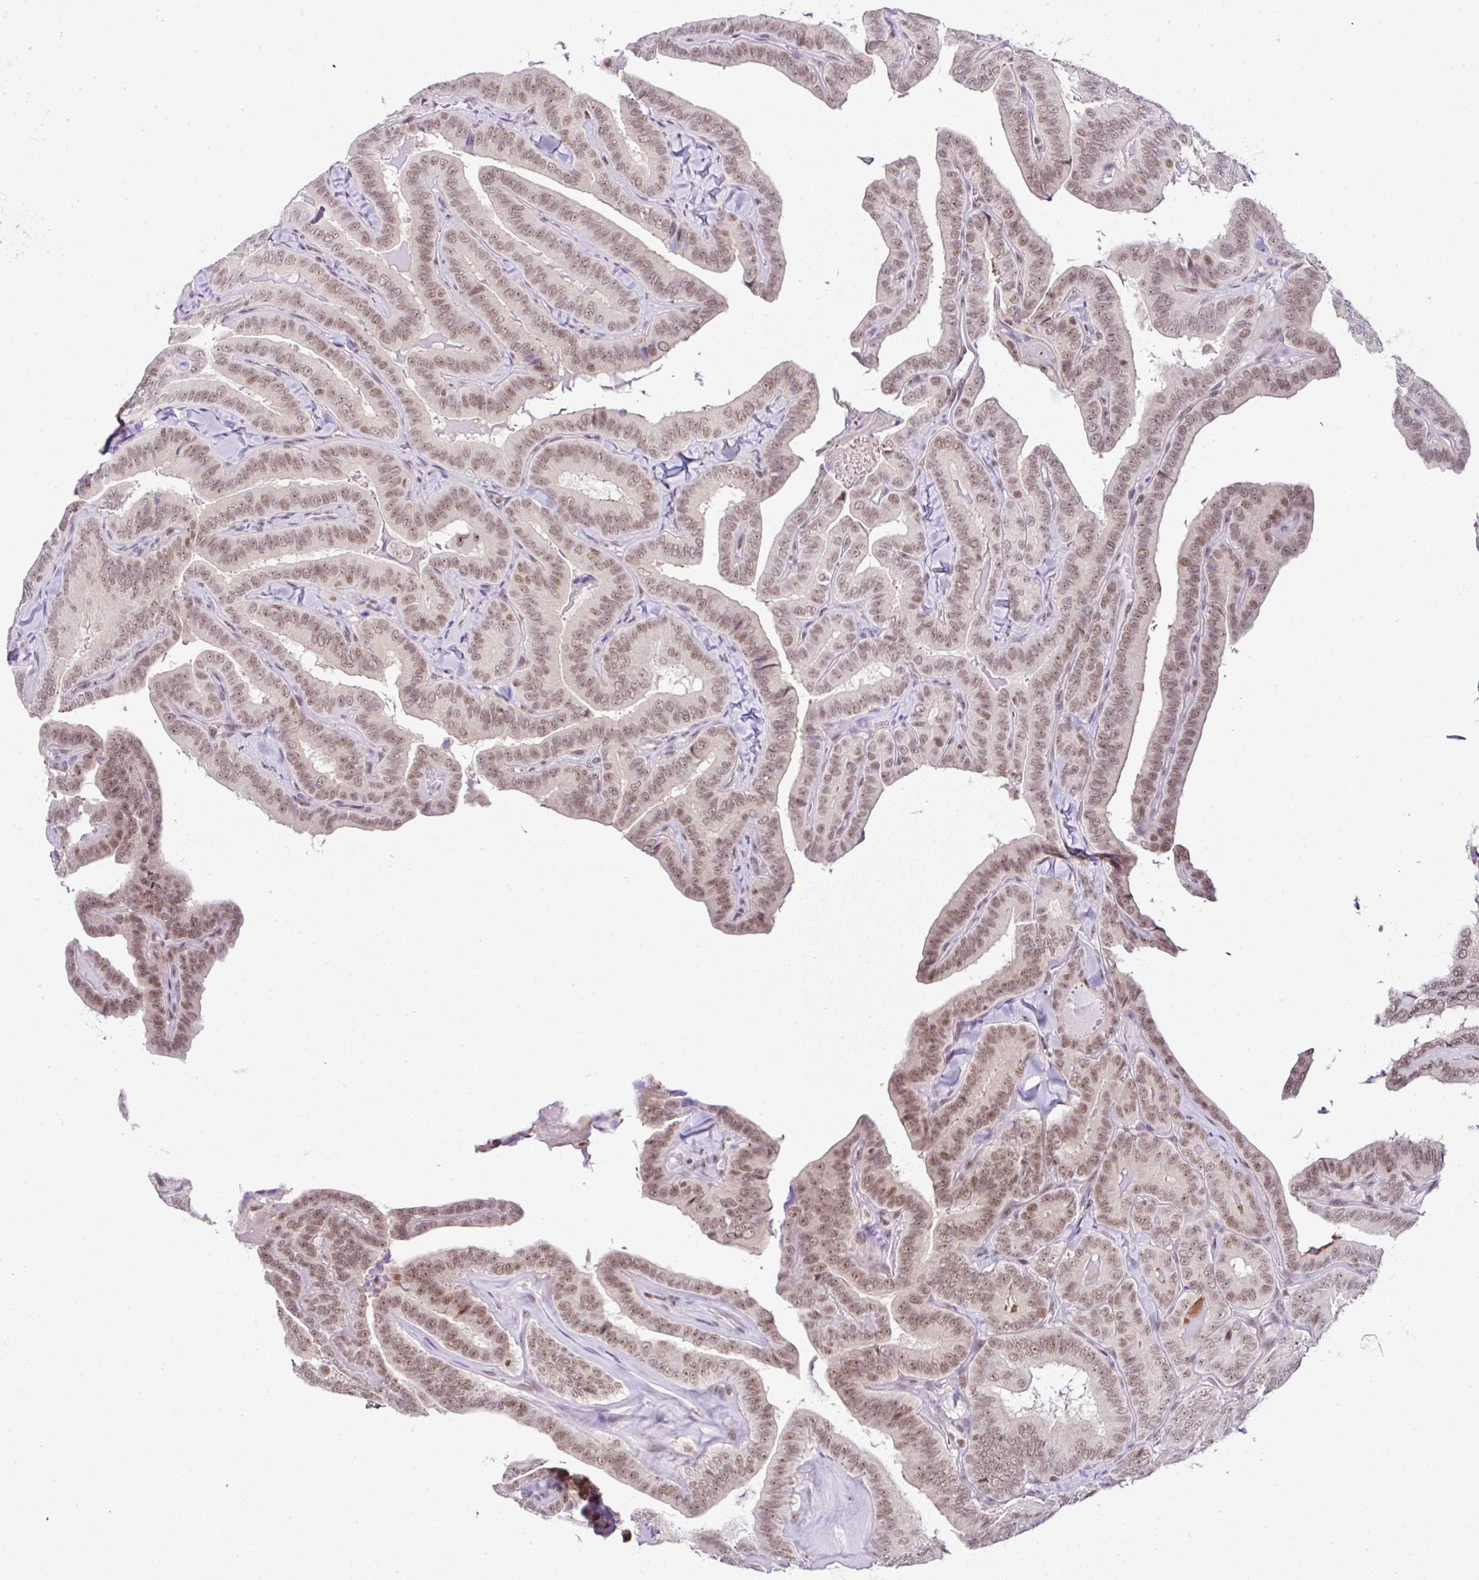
{"staining": {"intensity": "moderate", "quantity": ">75%", "location": "nuclear"}, "tissue": "thyroid cancer", "cell_type": "Tumor cells", "image_type": "cancer", "snomed": [{"axis": "morphology", "description": "Papillary adenocarcinoma, NOS"}, {"axis": "topography", "description": "Thyroid gland"}], "caption": "An image showing moderate nuclear staining in approximately >75% of tumor cells in thyroid cancer (papillary adenocarcinoma), as visualized by brown immunohistochemical staining.", "gene": "PTPN2", "patient": {"sex": "male", "age": 61}}